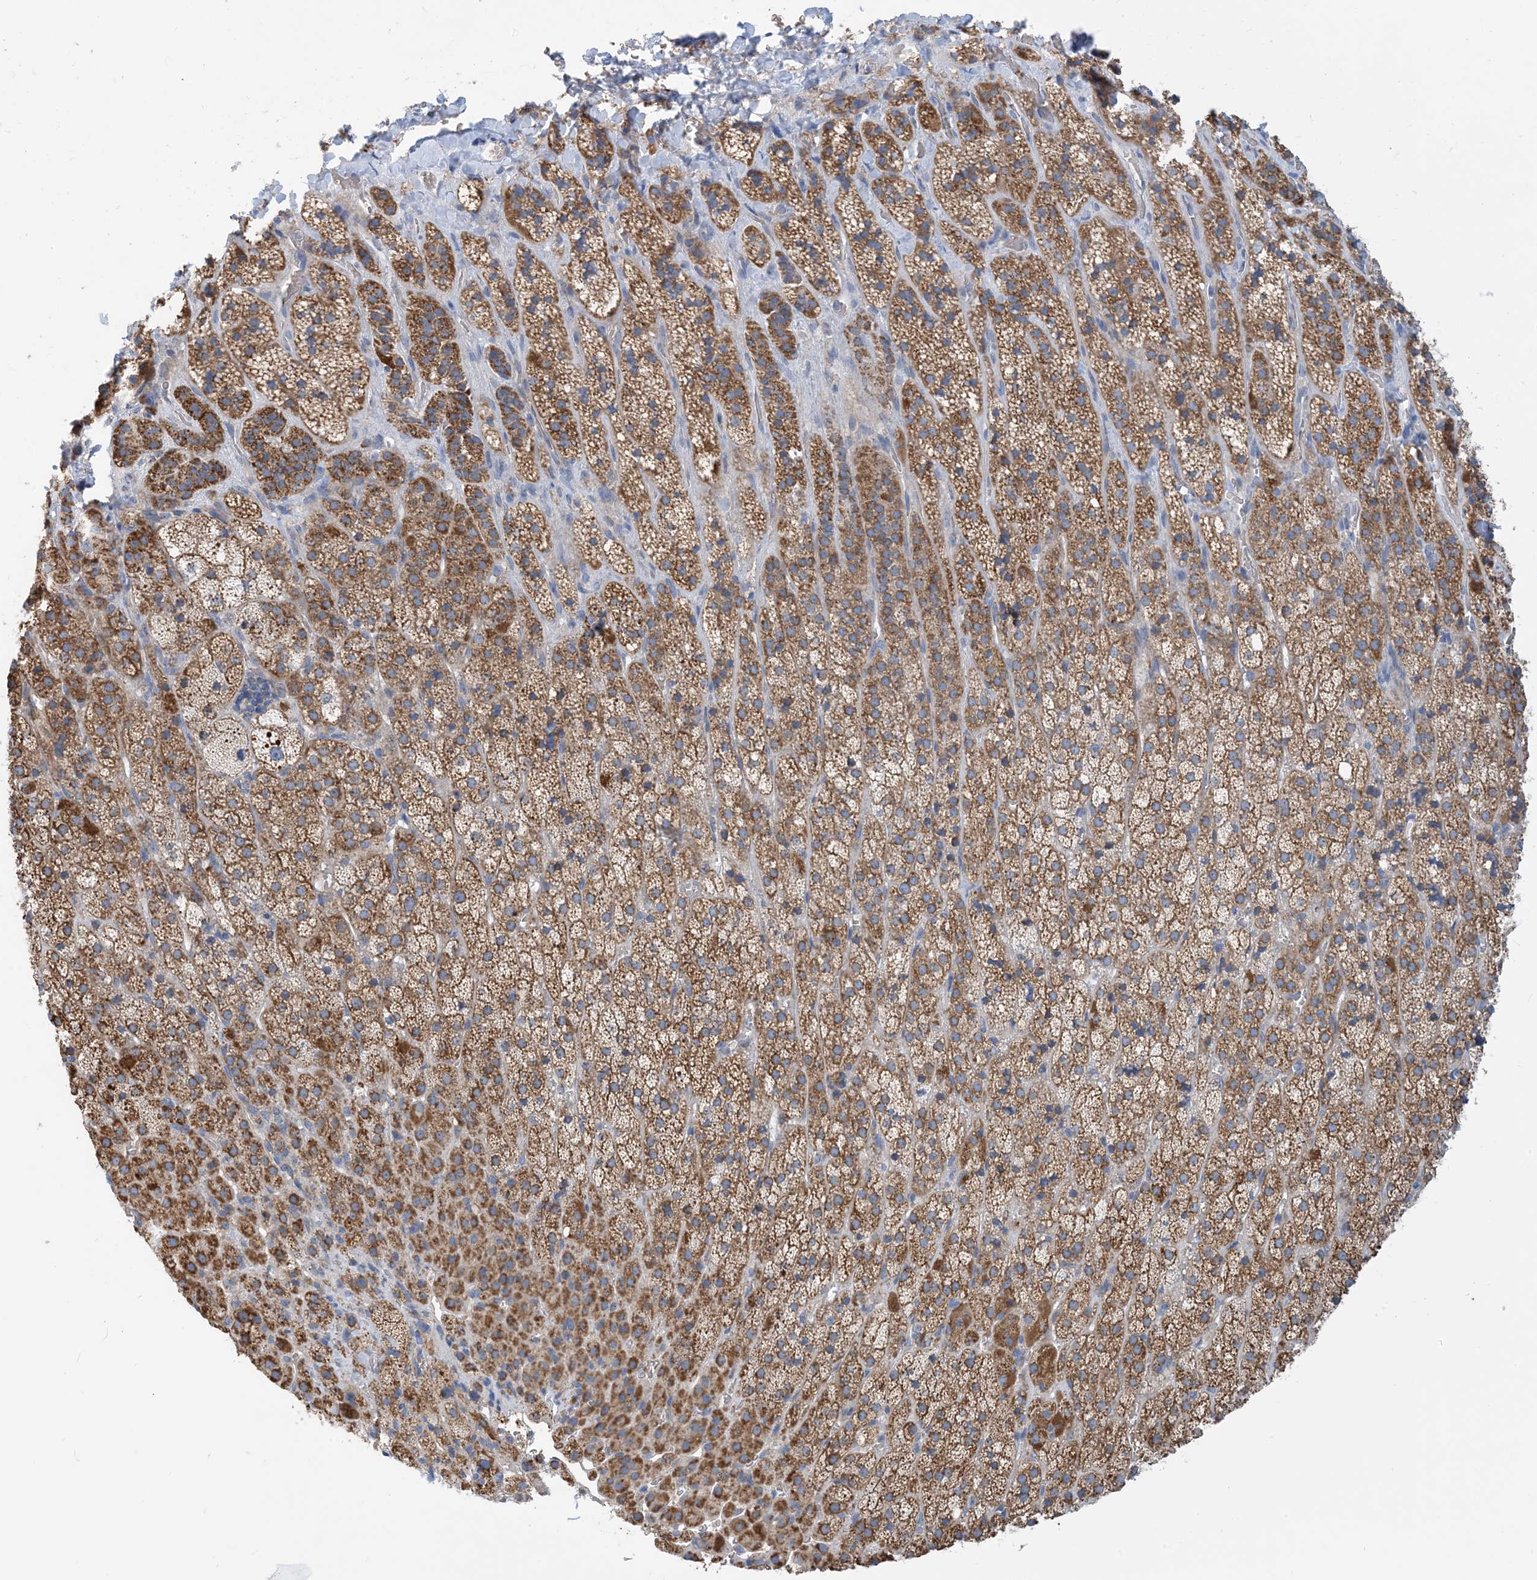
{"staining": {"intensity": "moderate", "quantity": "25%-75%", "location": "cytoplasmic/membranous"}, "tissue": "adrenal gland", "cell_type": "Glandular cells", "image_type": "normal", "snomed": [{"axis": "morphology", "description": "Normal tissue, NOS"}, {"axis": "topography", "description": "Adrenal gland"}], "caption": "A brown stain highlights moderate cytoplasmic/membranous positivity of a protein in glandular cells of unremarkable adrenal gland.", "gene": "PHOSPHO2", "patient": {"sex": "female", "age": 57}}